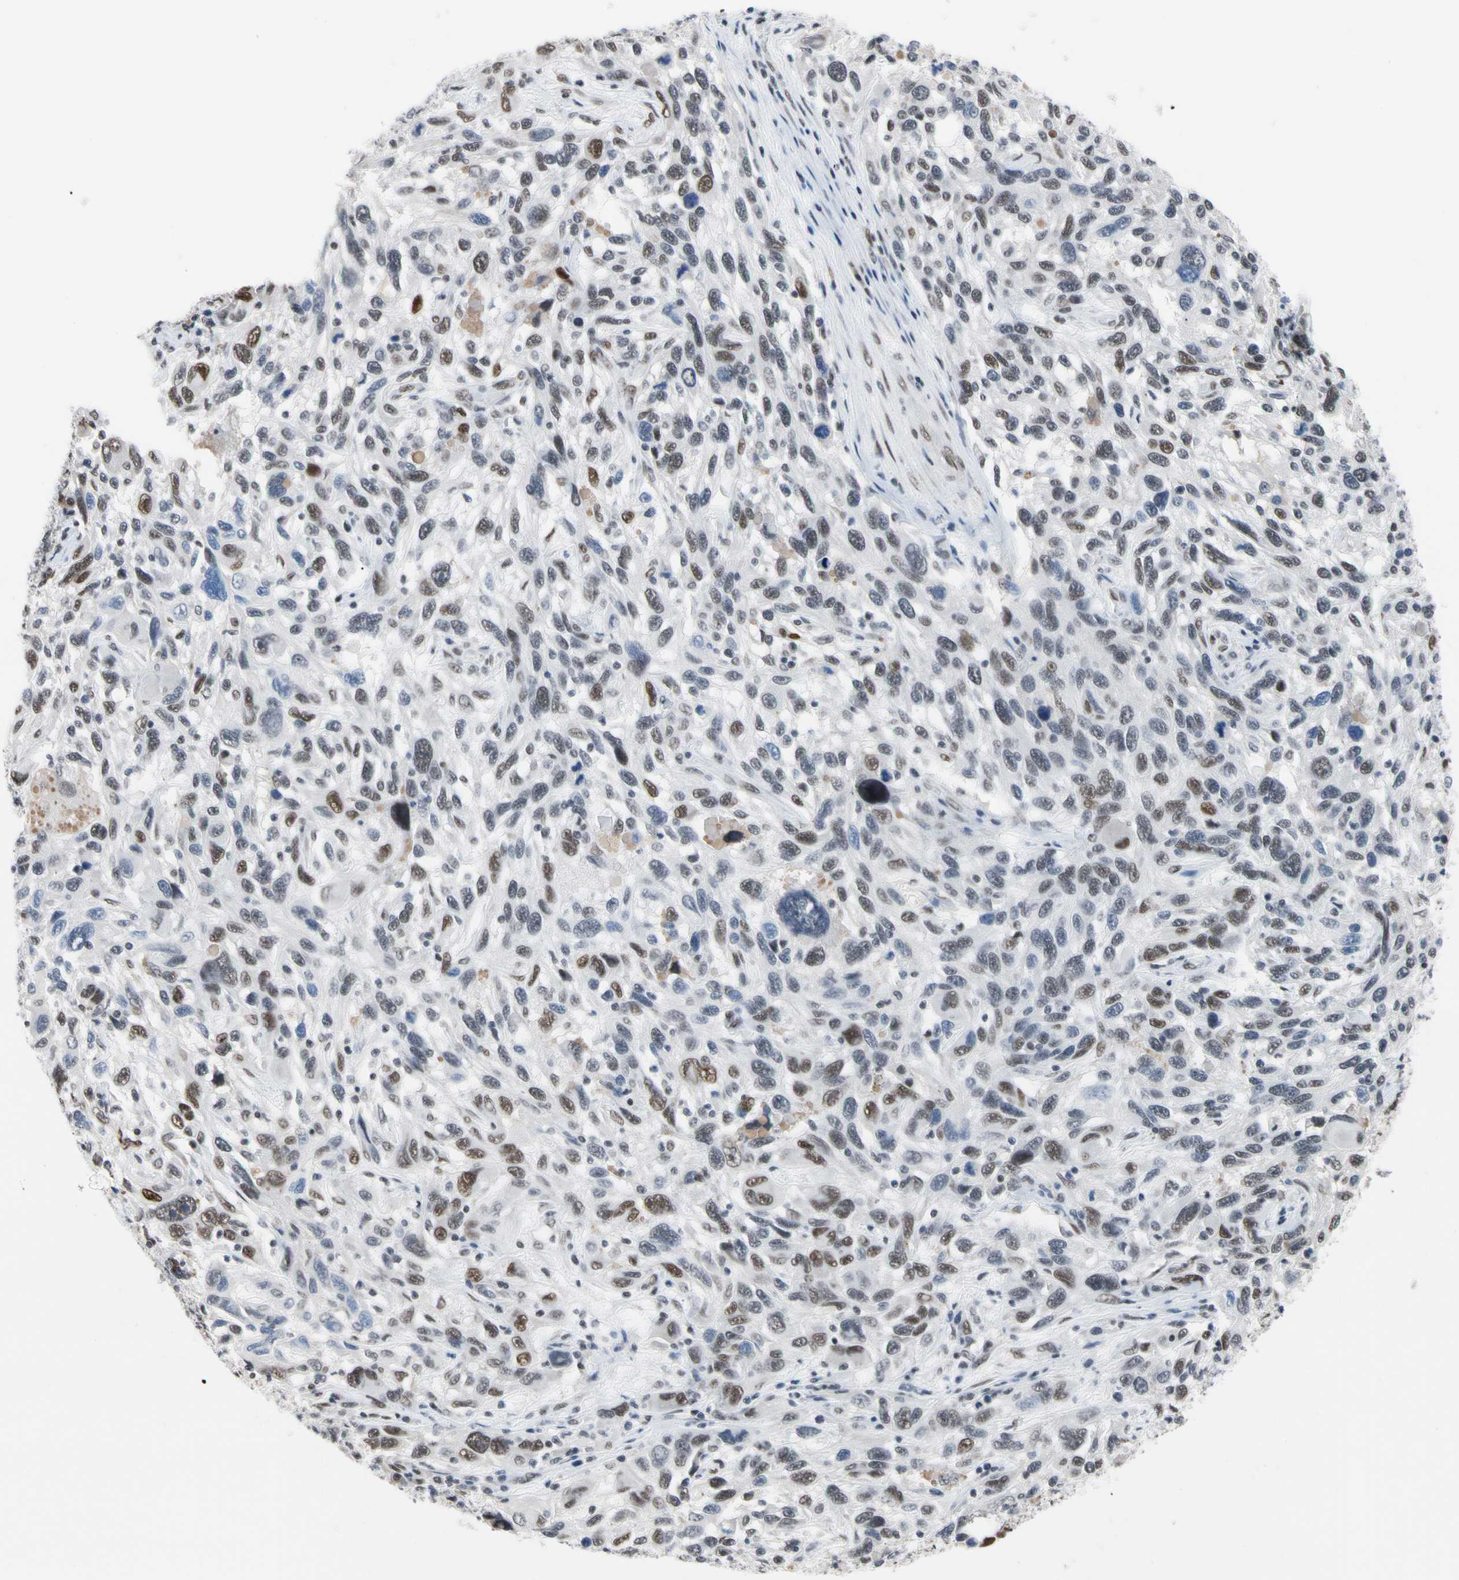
{"staining": {"intensity": "moderate", "quantity": "<25%", "location": "nuclear"}, "tissue": "melanoma", "cell_type": "Tumor cells", "image_type": "cancer", "snomed": [{"axis": "morphology", "description": "Malignant melanoma, NOS"}, {"axis": "topography", "description": "Skin"}], "caption": "Immunohistochemical staining of human malignant melanoma reveals low levels of moderate nuclear positivity in approximately <25% of tumor cells.", "gene": "FAM98B", "patient": {"sex": "male", "age": 53}}